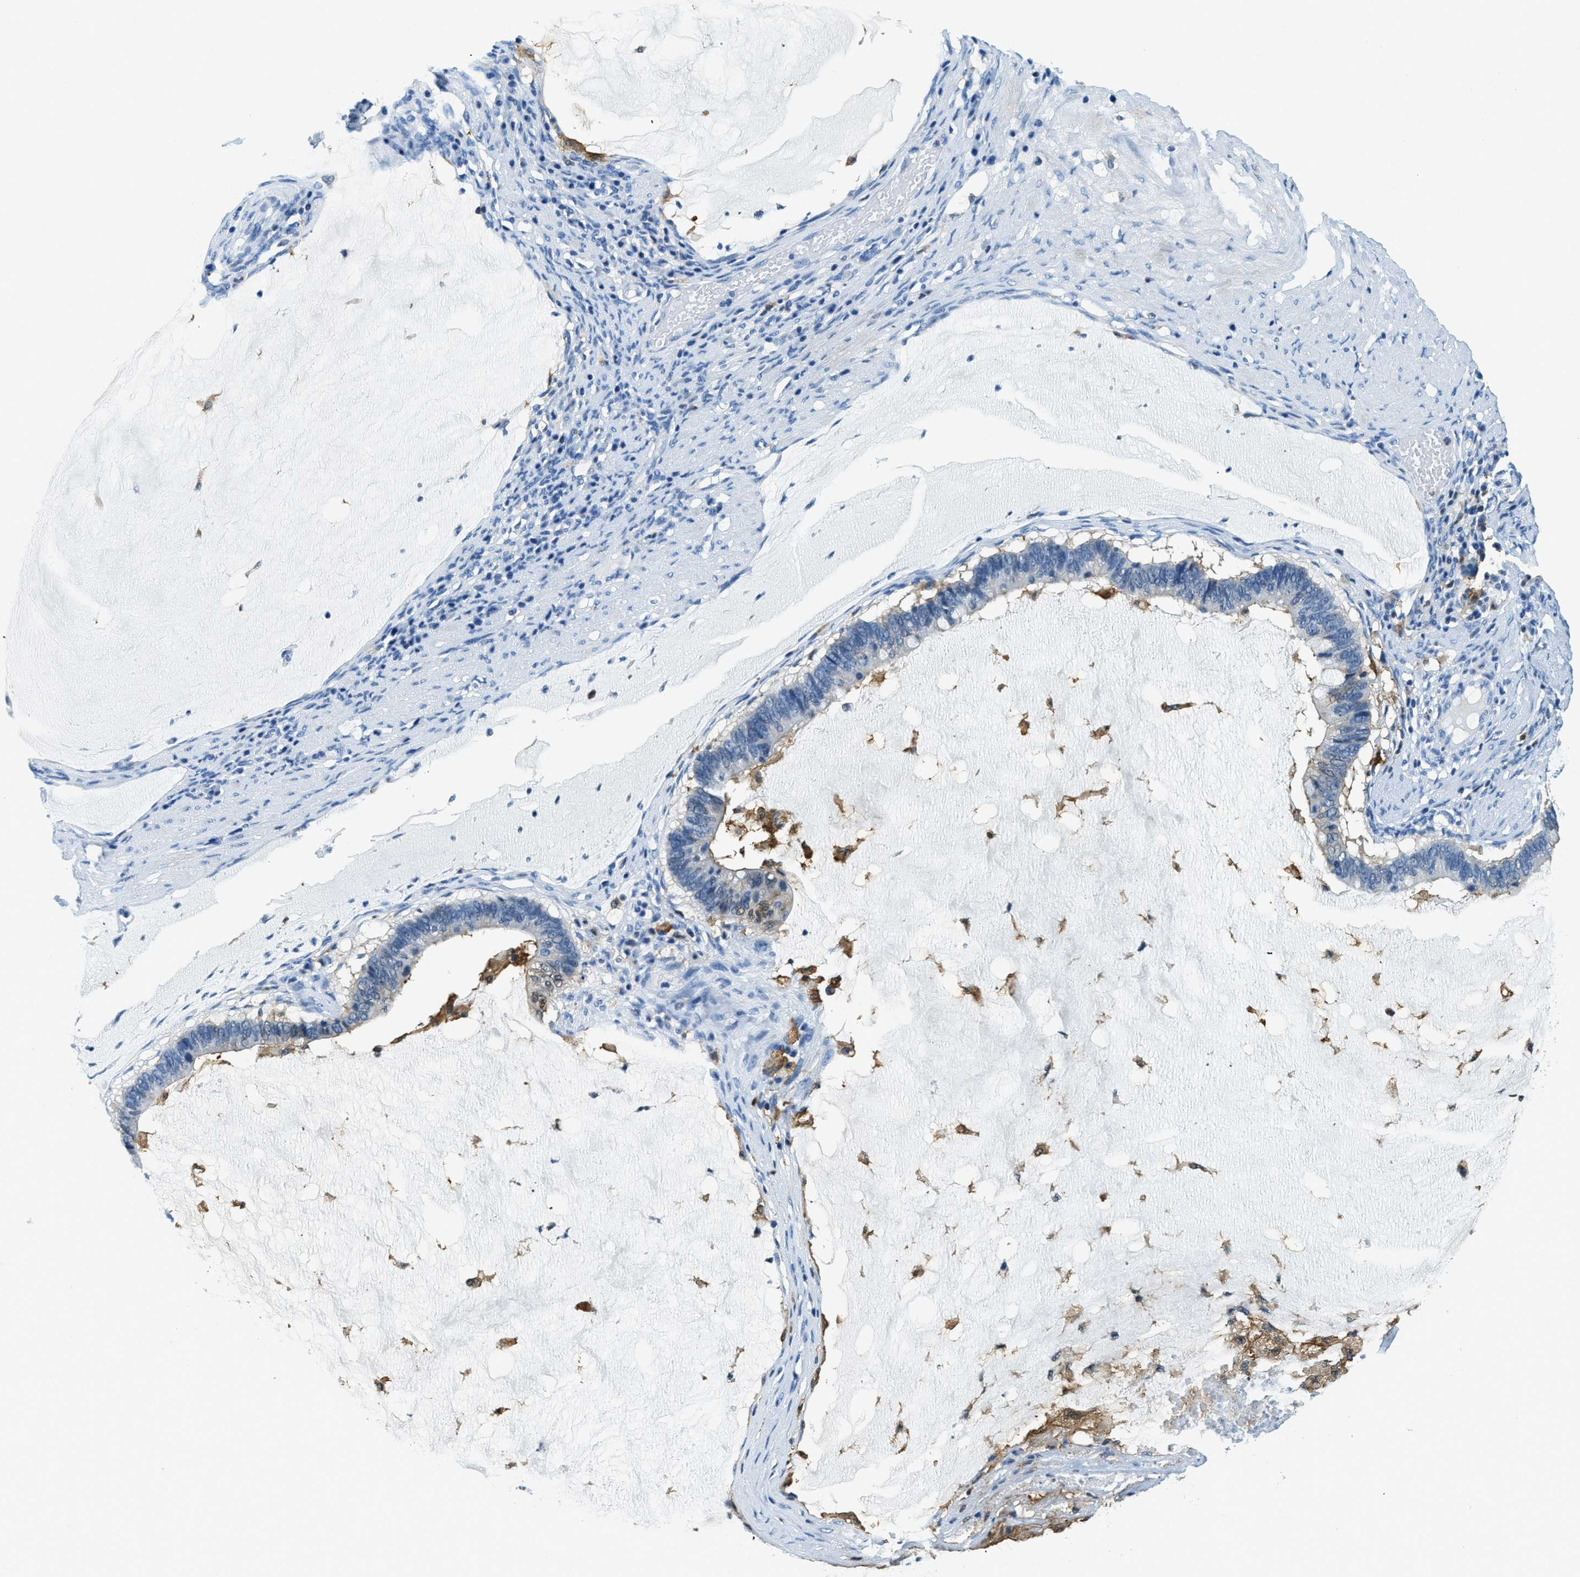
{"staining": {"intensity": "negative", "quantity": "none", "location": "none"}, "tissue": "ovarian cancer", "cell_type": "Tumor cells", "image_type": "cancer", "snomed": [{"axis": "morphology", "description": "Cystadenocarcinoma, mucinous, NOS"}, {"axis": "topography", "description": "Ovary"}], "caption": "Immunohistochemical staining of ovarian mucinous cystadenocarcinoma exhibits no significant expression in tumor cells. Nuclei are stained in blue.", "gene": "CAPG", "patient": {"sex": "female", "age": 61}}